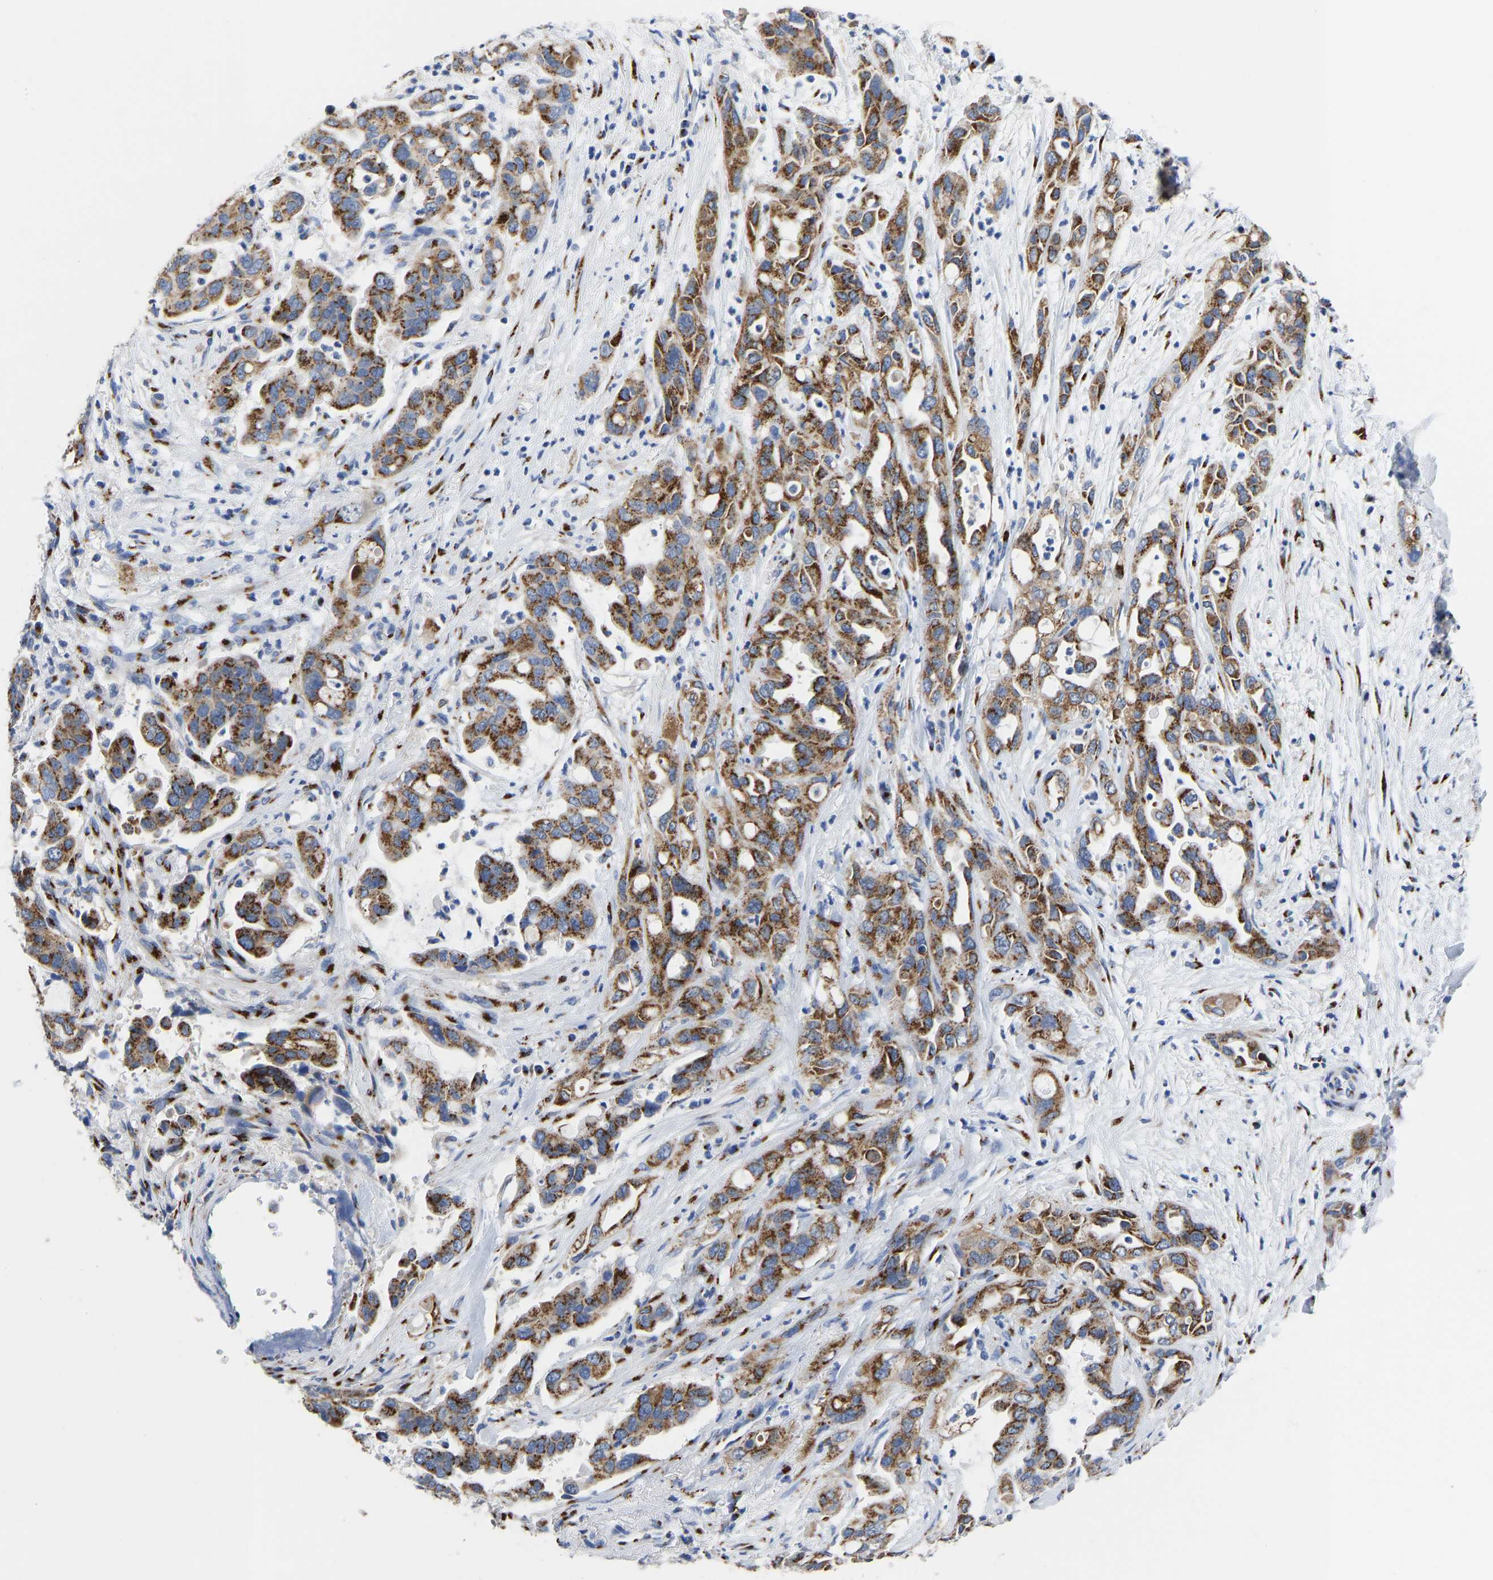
{"staining": {"intensity": "moderate", "quantity": ">75%", "location": "cytoplasmic/membranous"}, "tissue": "pancreatic cancer", "cell_type": "Tumor cells", "image_type": "cancer", "snomed": [{"axis": "morphology", "description": "Adenocarcinoma, NOS"}, {"axis": "topography", "description": "Pancreas"}], "caption": "Tumor cells show medium levels of moderate cytoplasmic/membranous expression in approximately >75% of cells in pancreatic adenocarcinoma.", "gene": "TMEM87A", "patient": {"sex": "female", "age": 70}}